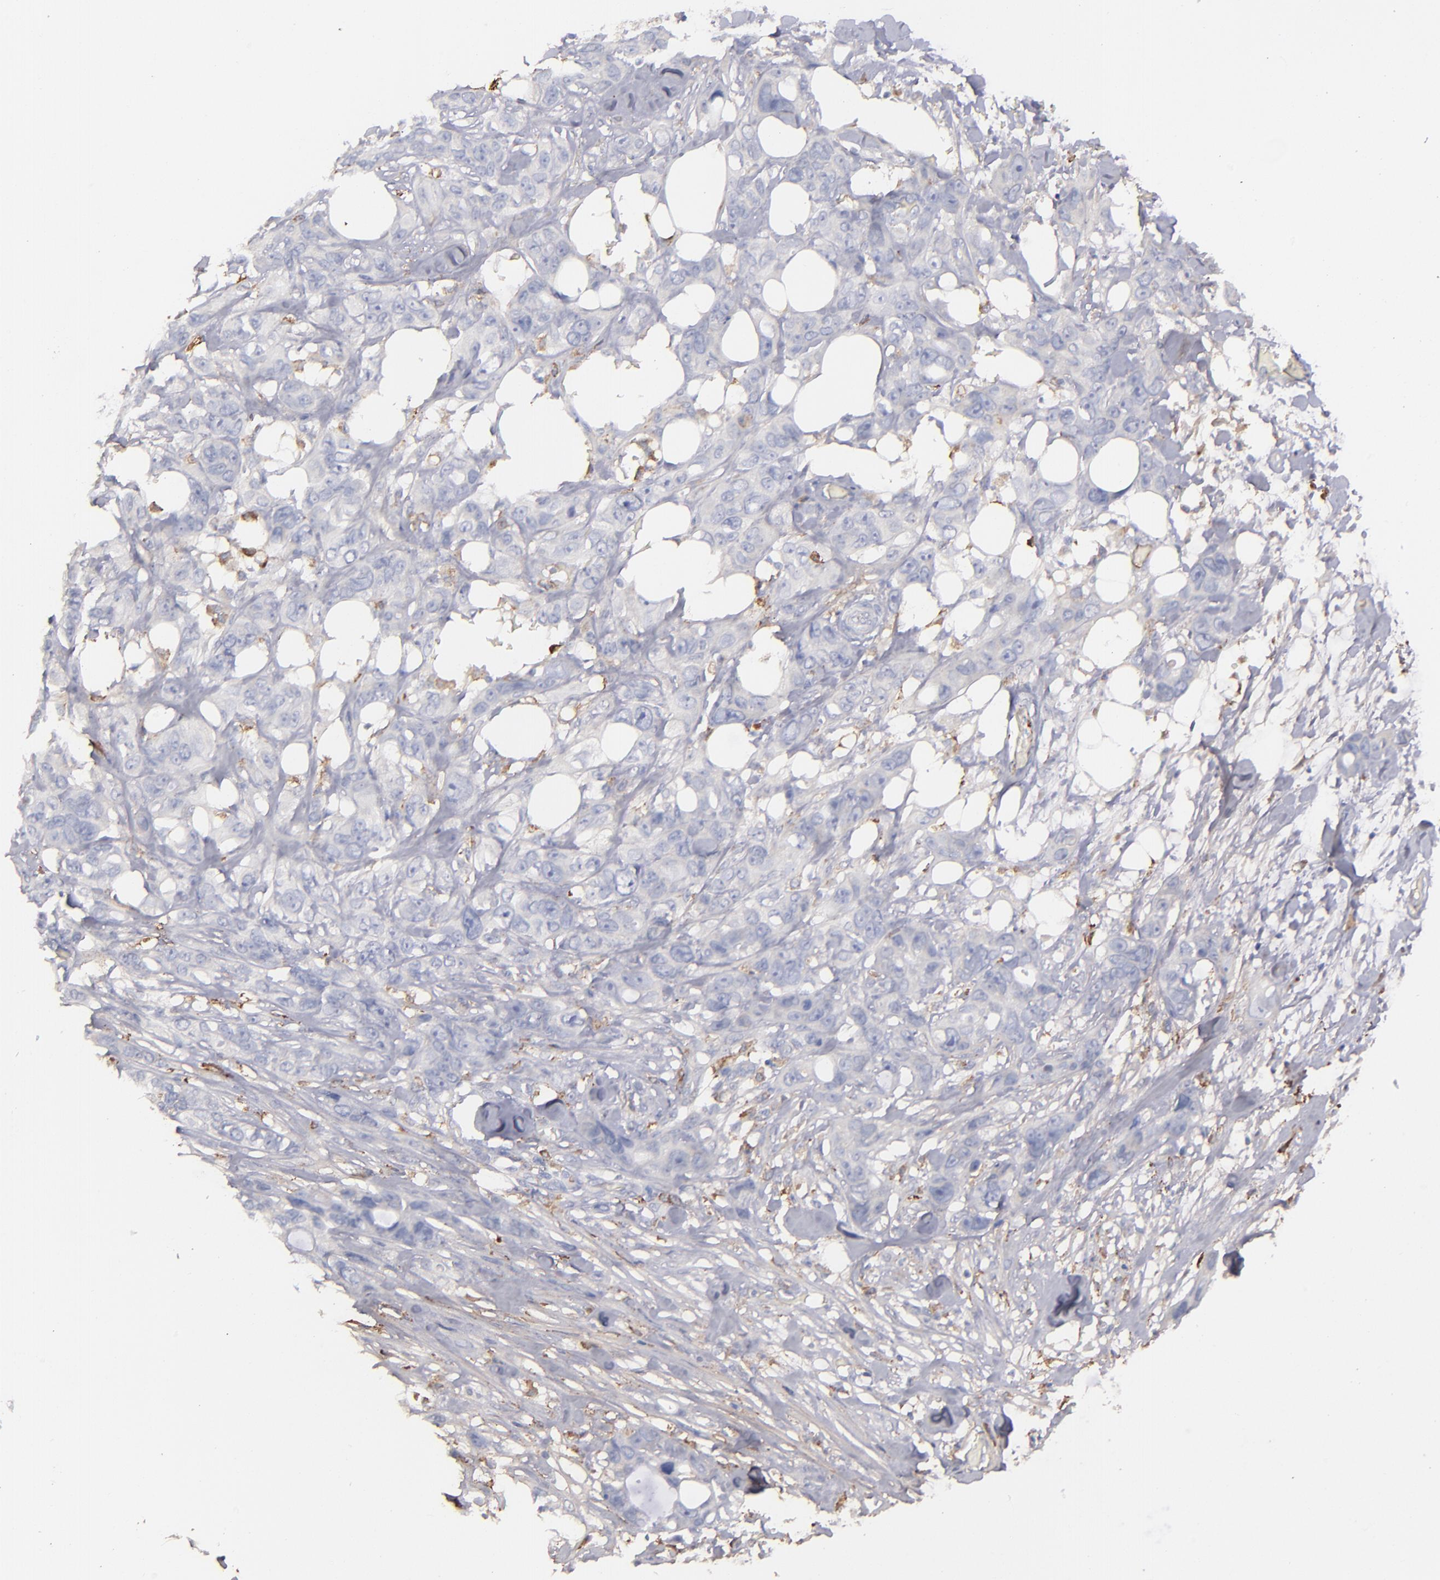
{"staining": {"intensity": "negative", "quantity": "none", "location": "none"}, "tissue": "stomach cancer", "cell_type": "Tumor cells", "image_type": "cancer", "snomed": [{"axis": "morphology", "description": "Adenocarcinoma, NOS"}, {"axis": "topography", "description": "Stomach, upper"}], "caption": "Tumor cells are negative for brown protein staining in adenocarcinoma (stomach).", "gene": "C1QA", "patient": {"sex": "male", "age": 47}}